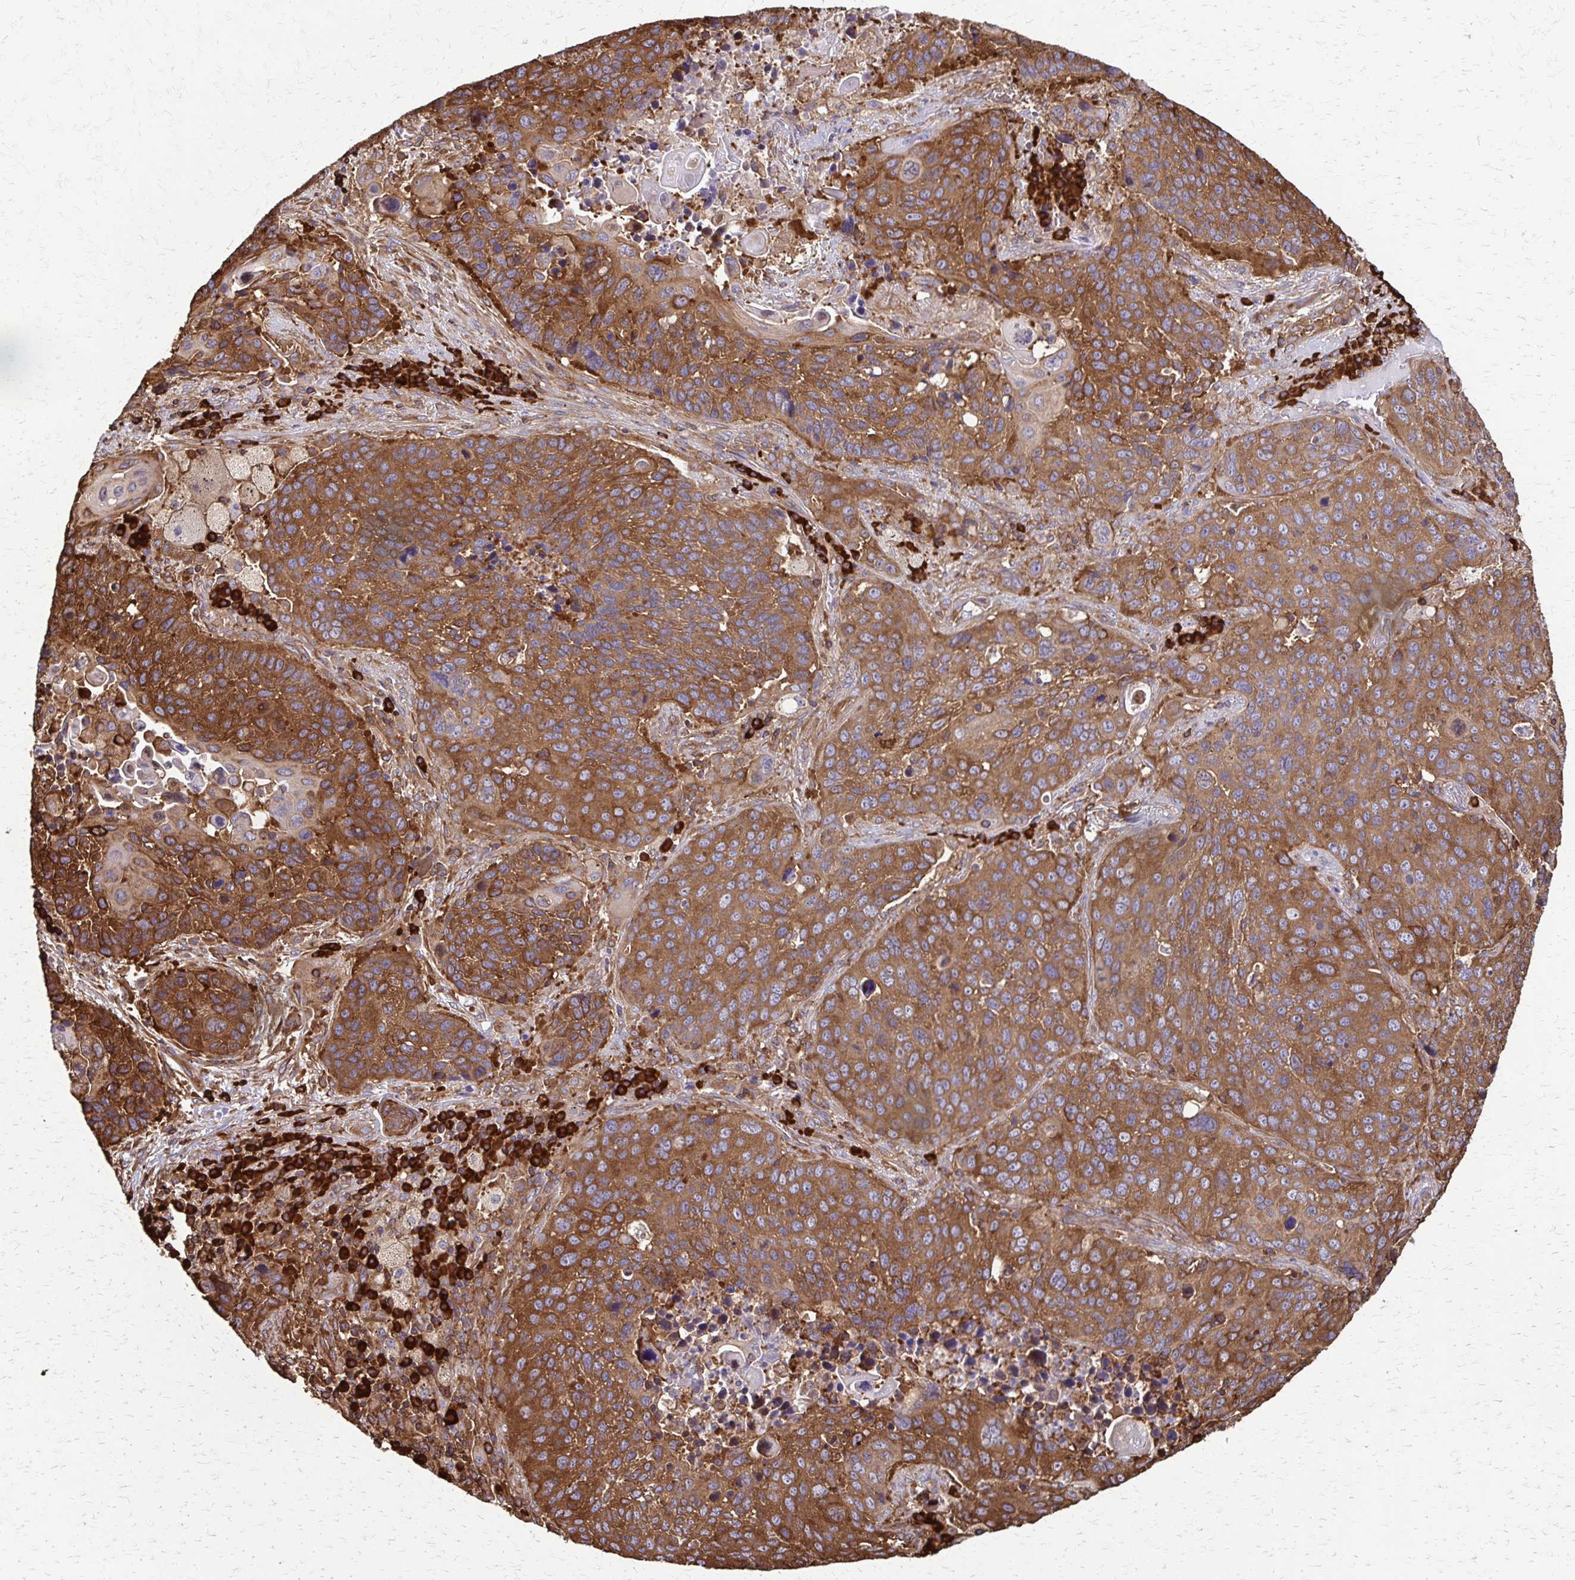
{"staining": {"intensity": "moderate", "quantity": ">75%", "location": "cytoplasmic/membranous"}, "tissue": "lung cancer", "cell_type": "Tumor cells", "image_type": "cancer", "snomed": [{"axis": "morphology", "description": "Squamous cell carcinoma, NOS"}, {"axis": "topography", "description": "Lung"}], "caption": "Protein expression analysis of squamous cell carcinoma (lung) displays moderate cytoplasmic/membranous expression in about >75% of tumor cells.", "gene": "EEF2", "patient": {"sex": "male", "age": 68}}